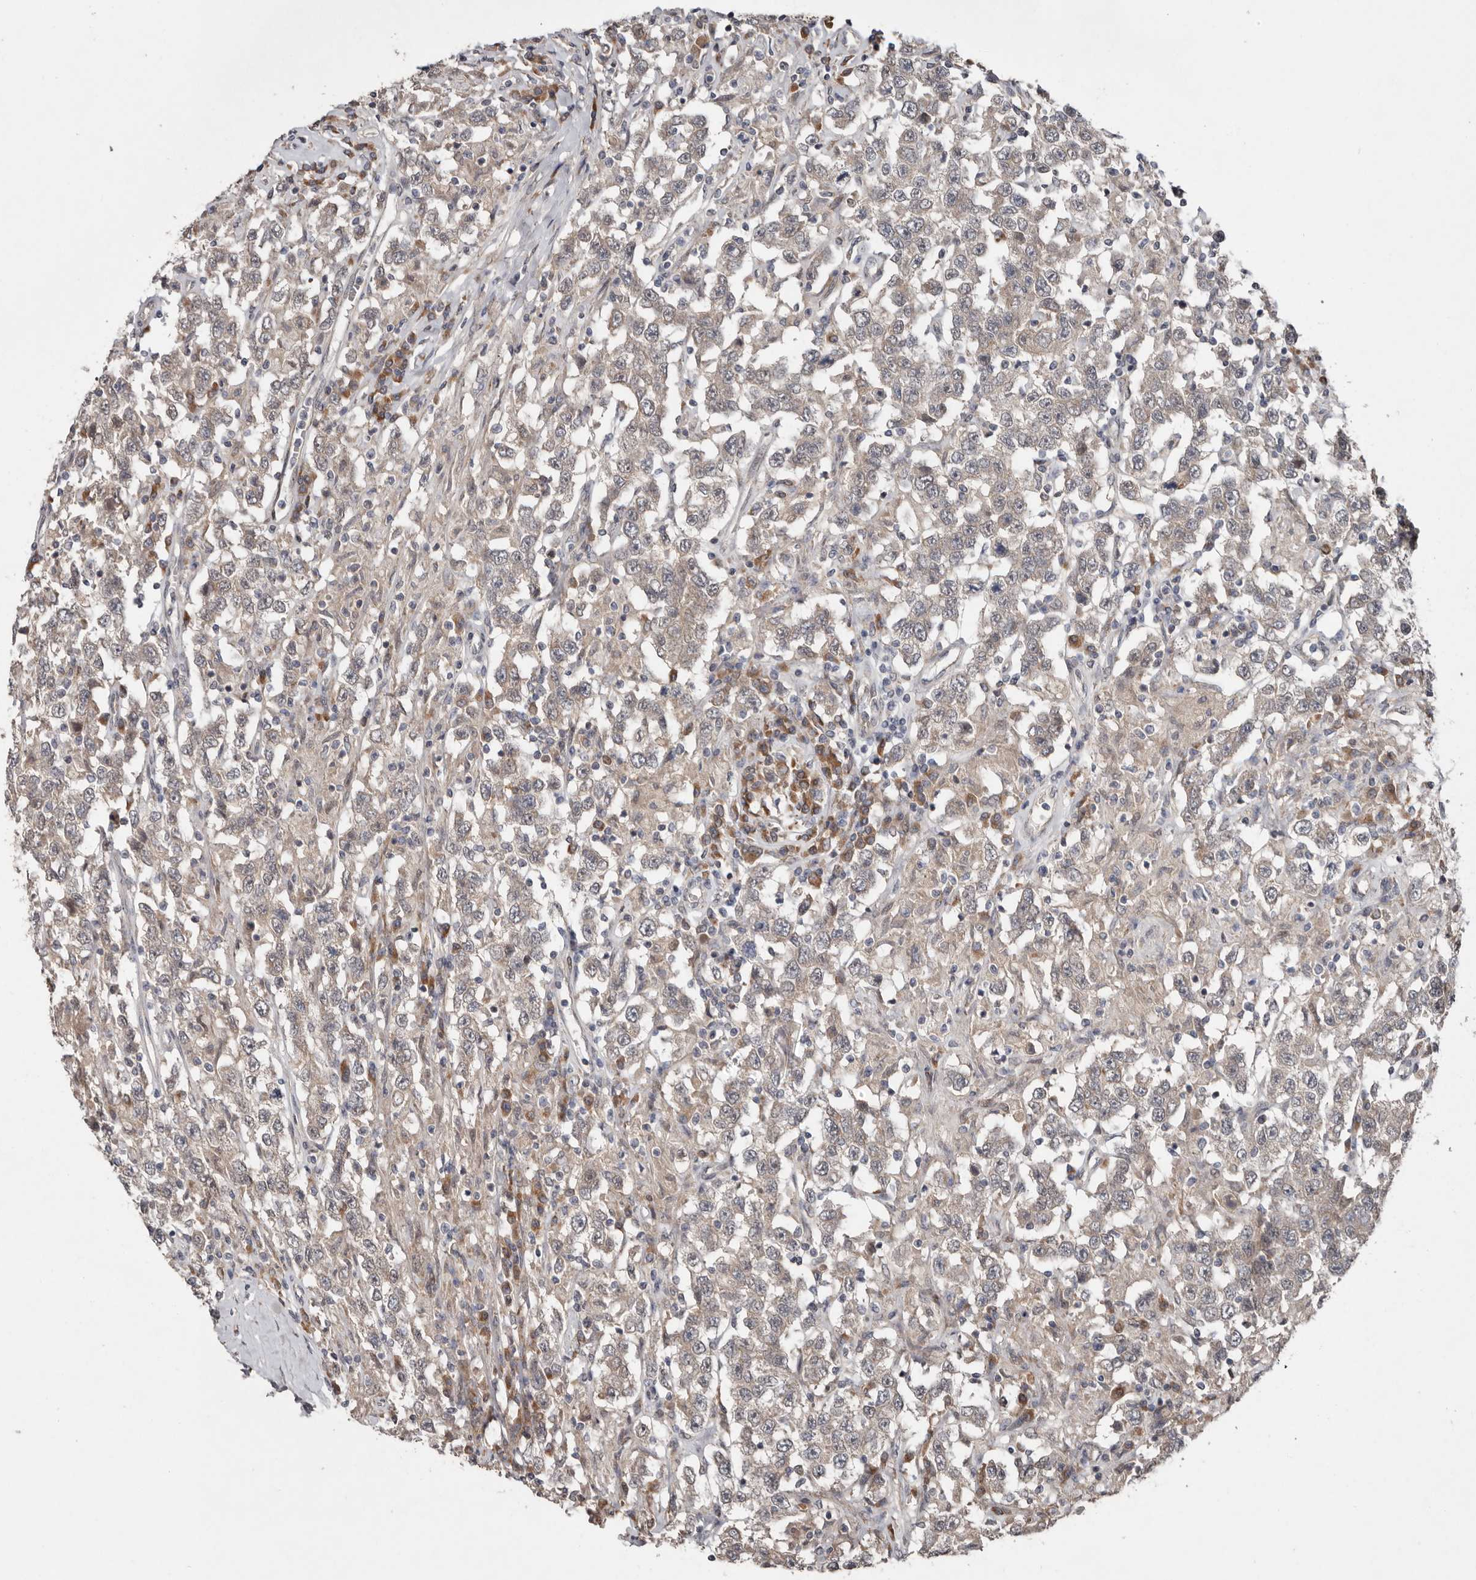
{"staining": {"intensity": "weak", "quantity": "<25%", "location": "cytoplasmic/membranous"}, "tissue": "testis cancer", "cell_type": "Tumor cells", "image_type": "cancer", "snomed": [{"axis": "morphology", "description": "Seminoma, NOS"}, {"axis": "topography", "description": "Testis"}], "caption": "Human testis seminoma stained for a protein using immunohistochemistry (IHC) demonstrates no staining in tumor cells.", "gene": "CHML", "patient": {"sex": "male", "age": 41}}